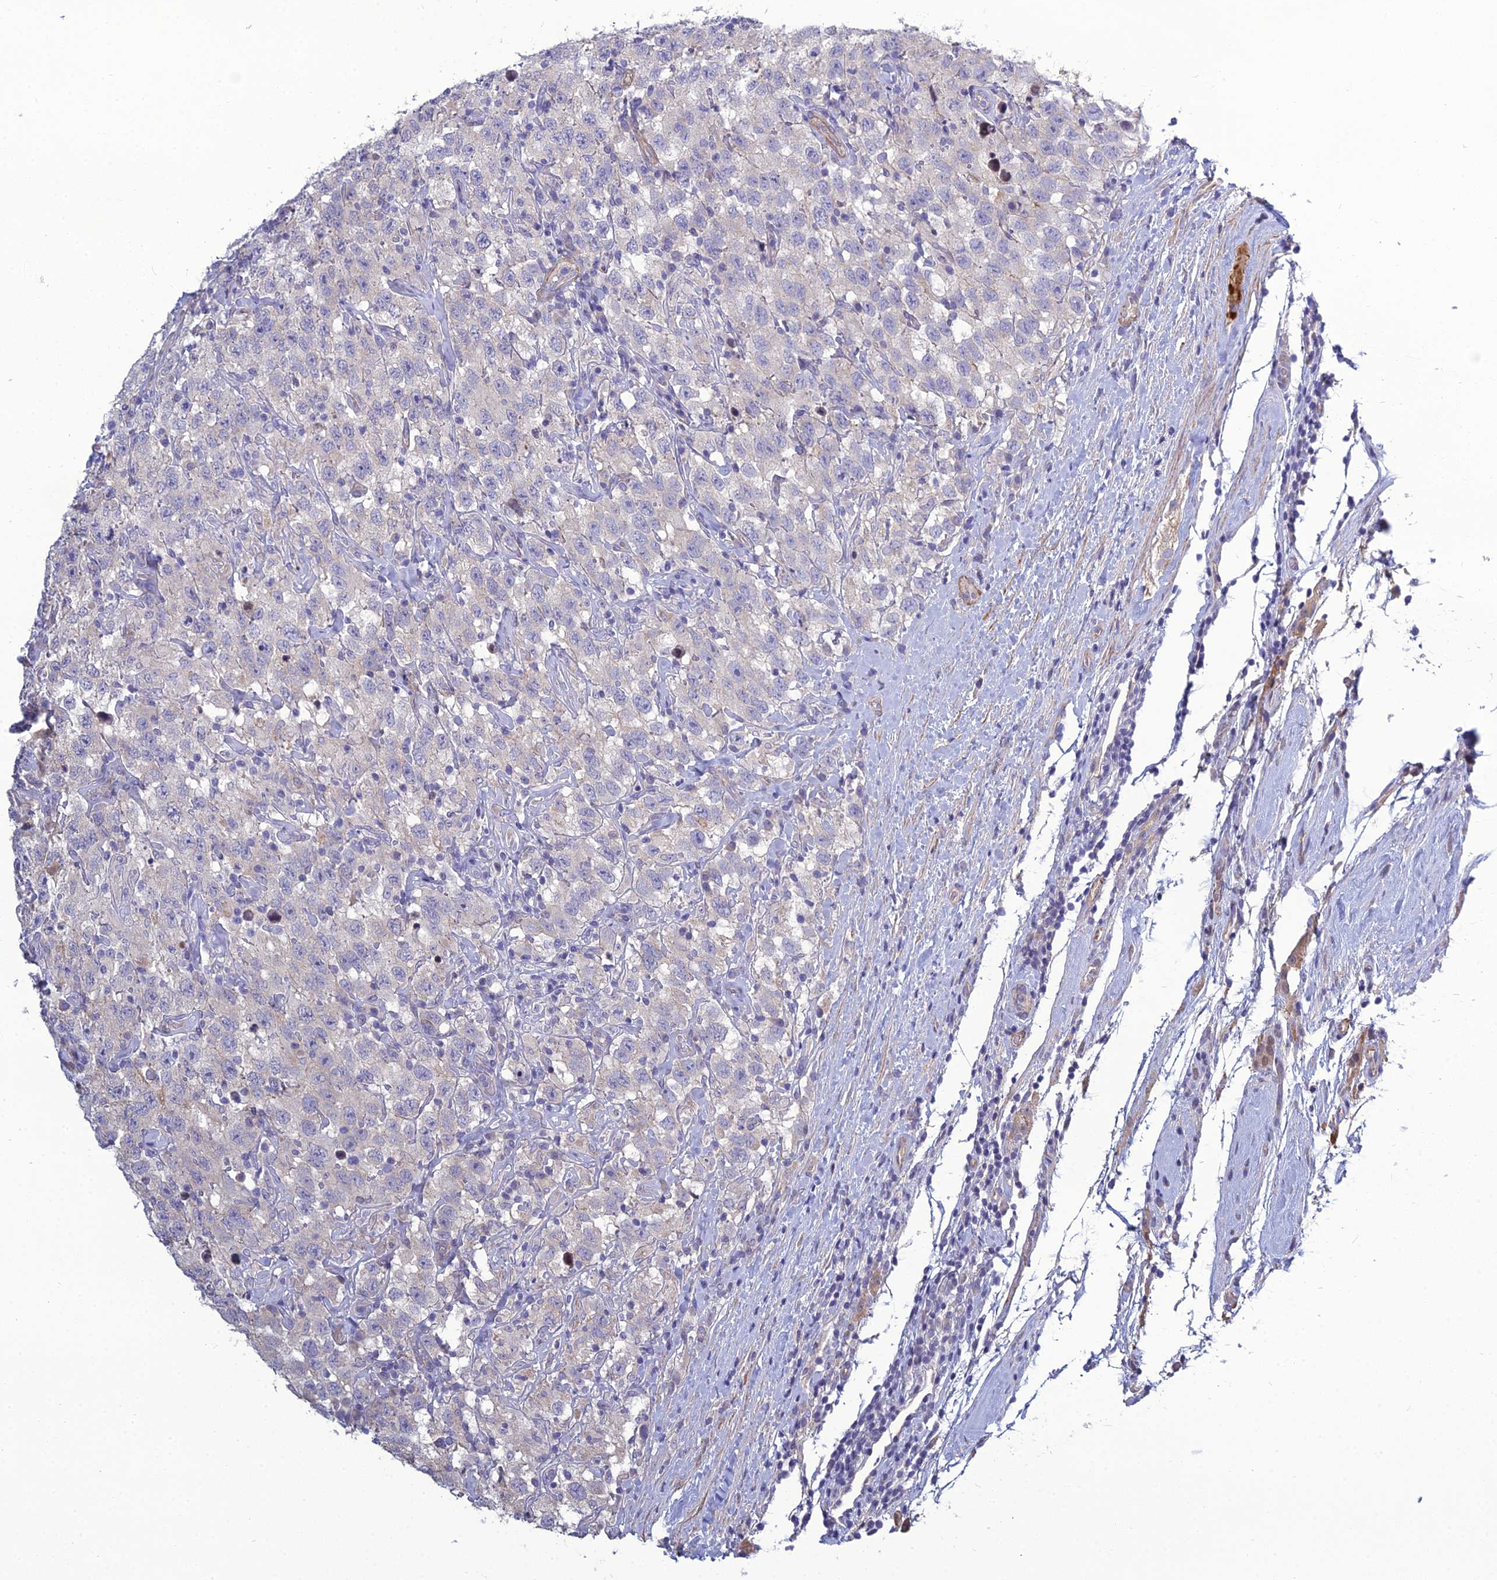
{"staining": {"intensity": "negative", "quantity": "none", "location": "none"}, "tissue": "testis cancer", "cell_type": "Tumor cells", "image_type": "cancer", "snomed": [{"axis": "morphology", "description": "Seminoma, NOS"}, {"axis": "topography", "description": "Testis"}], "caption": "Tumor cells show no significant protein expression in seminoma (testis).", "gene": "LZTS2", "patient": {"sex": "male", "age": 41}}